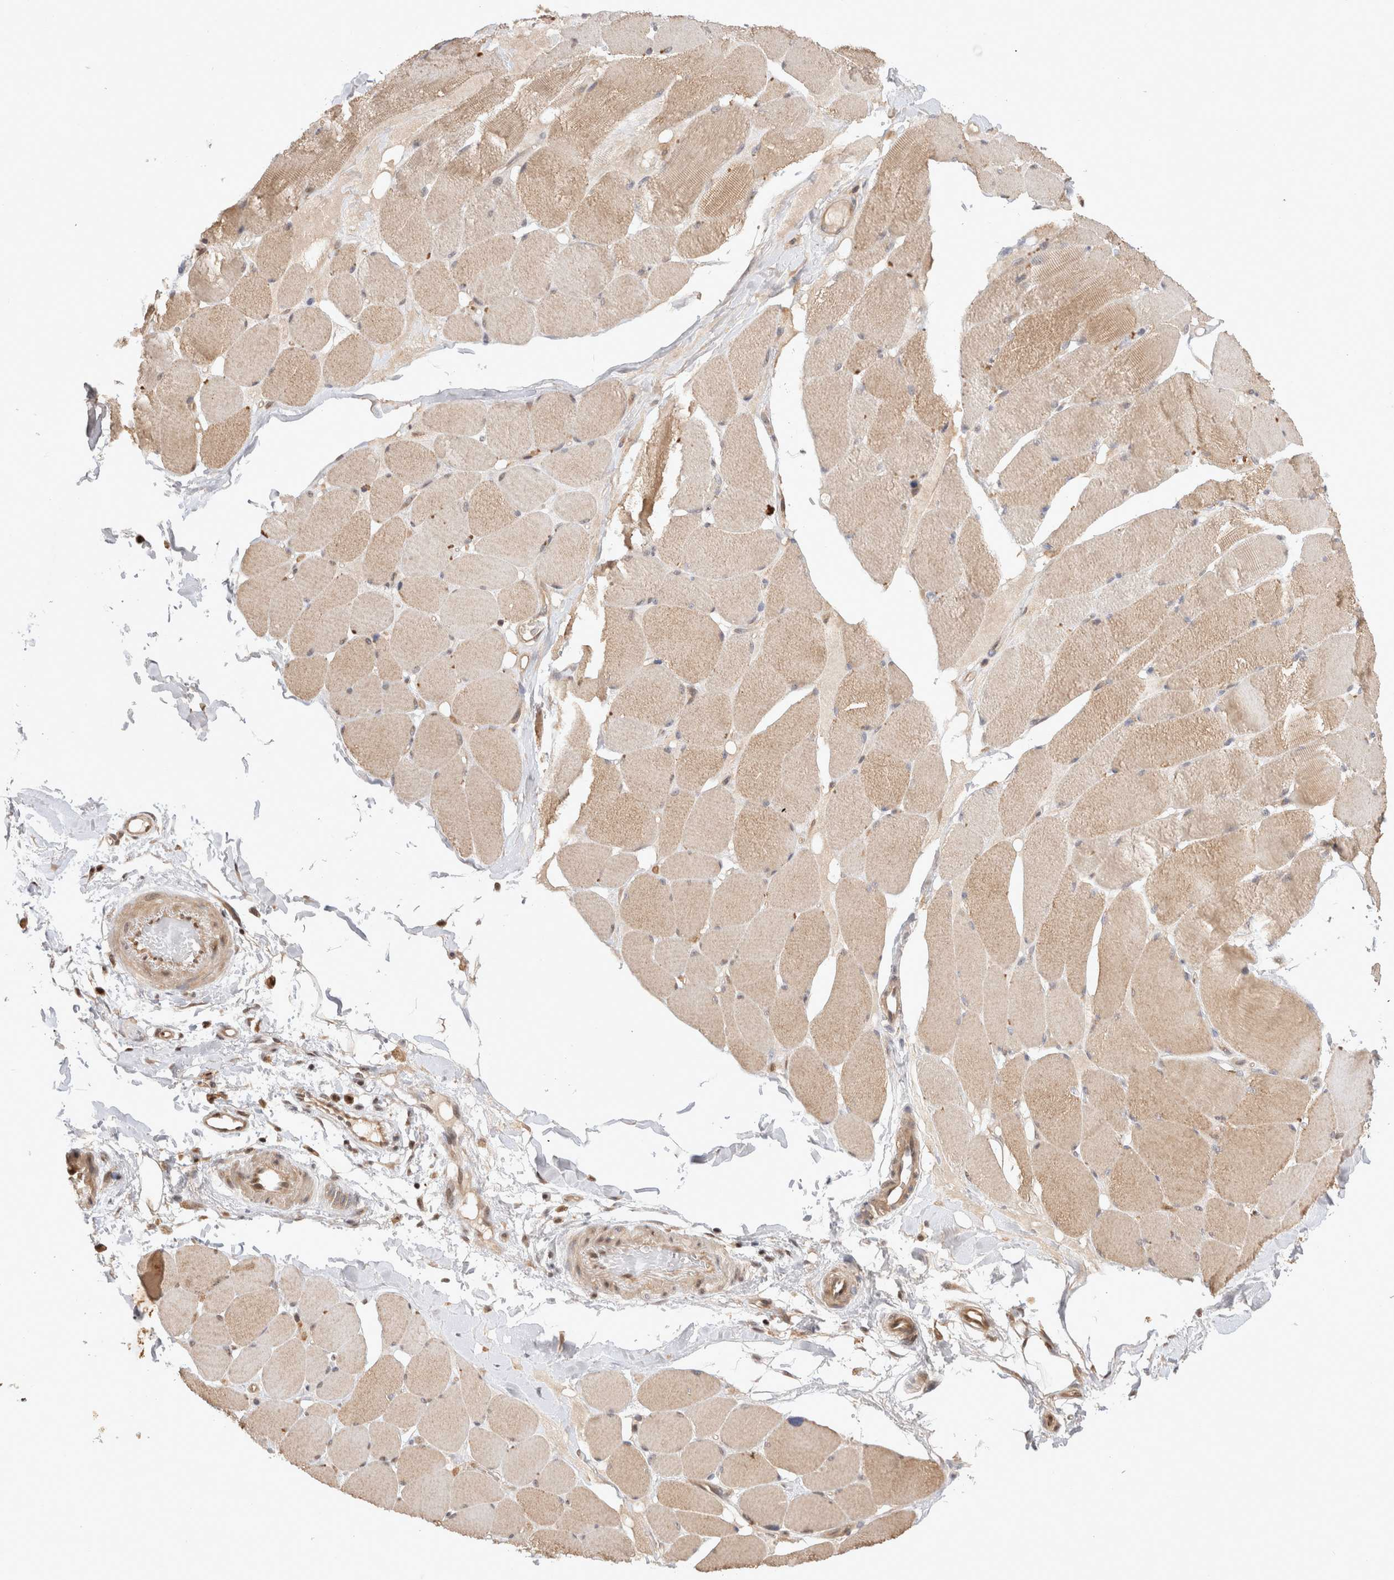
{"staining": {"intensity": "weak", "quantity": "25%-75%", "location": "cytoplasmic/membranous"}, "tissue": "skeletal muscle", "cell_type": "Myocytes", "image_type": "normal", "snomed": [{"axis": "morphology", "description": "Normal tissue, NOS"}, {"axis": "topography", "description": "Skin"}, {"axis": "topography", "description": "Skeletal muscle"}], "caption": "Immunohistochemistry (IHC) of benign skeletal muscle exhibits low levels of weak cytoplasmic/membranous positivity in approximately 25%-75% of myocytes. The protein of interest is shown in brown color, while the nuclei are stained blue.", "gene": "HTT", "patient": {"sex": "male", "age": 83}}